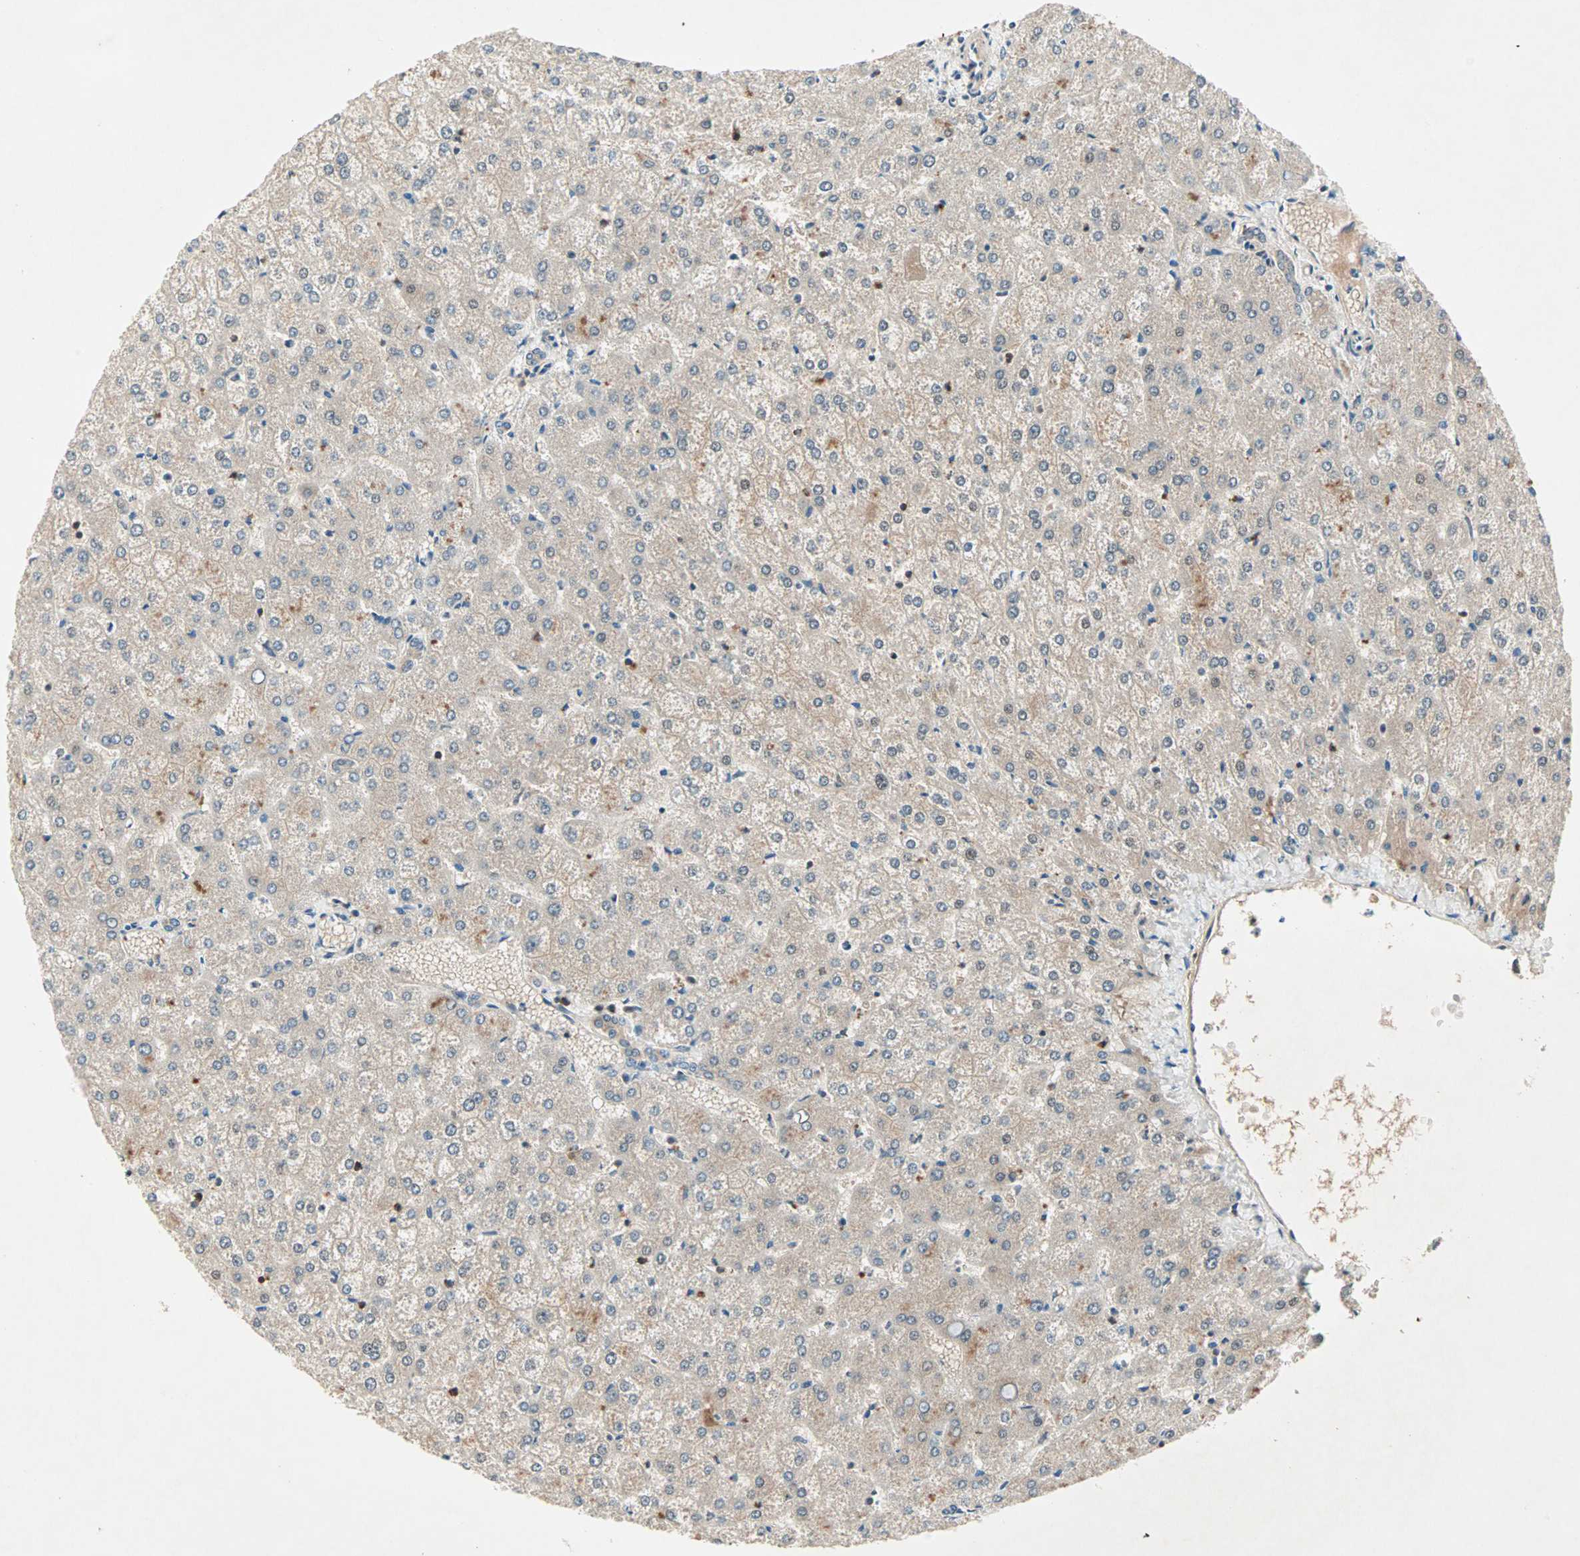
{"staining": {"intensity": "weak", "quantity": ">75%", "location": "cytoplasmic/membranous"}, "tissue": "liver", "cell_type": "Cholangiocytes", "image_type": "normal", "snomed": [{"axis": "morphology", "description": "Normal tissue, NOS"}, {"axis": "topography", "description": "Liver"}], "caption": "This micrograph displays benign liver stained with immunohistochemistry (IHC) to label a protein in brown. The cytoplasmic/membranous of cholangiocytes show weak positivity for the protein. Nuclei are counter-stained blue.", "gene": "TEC", "patient": {"sex": "female", "age": 32}}